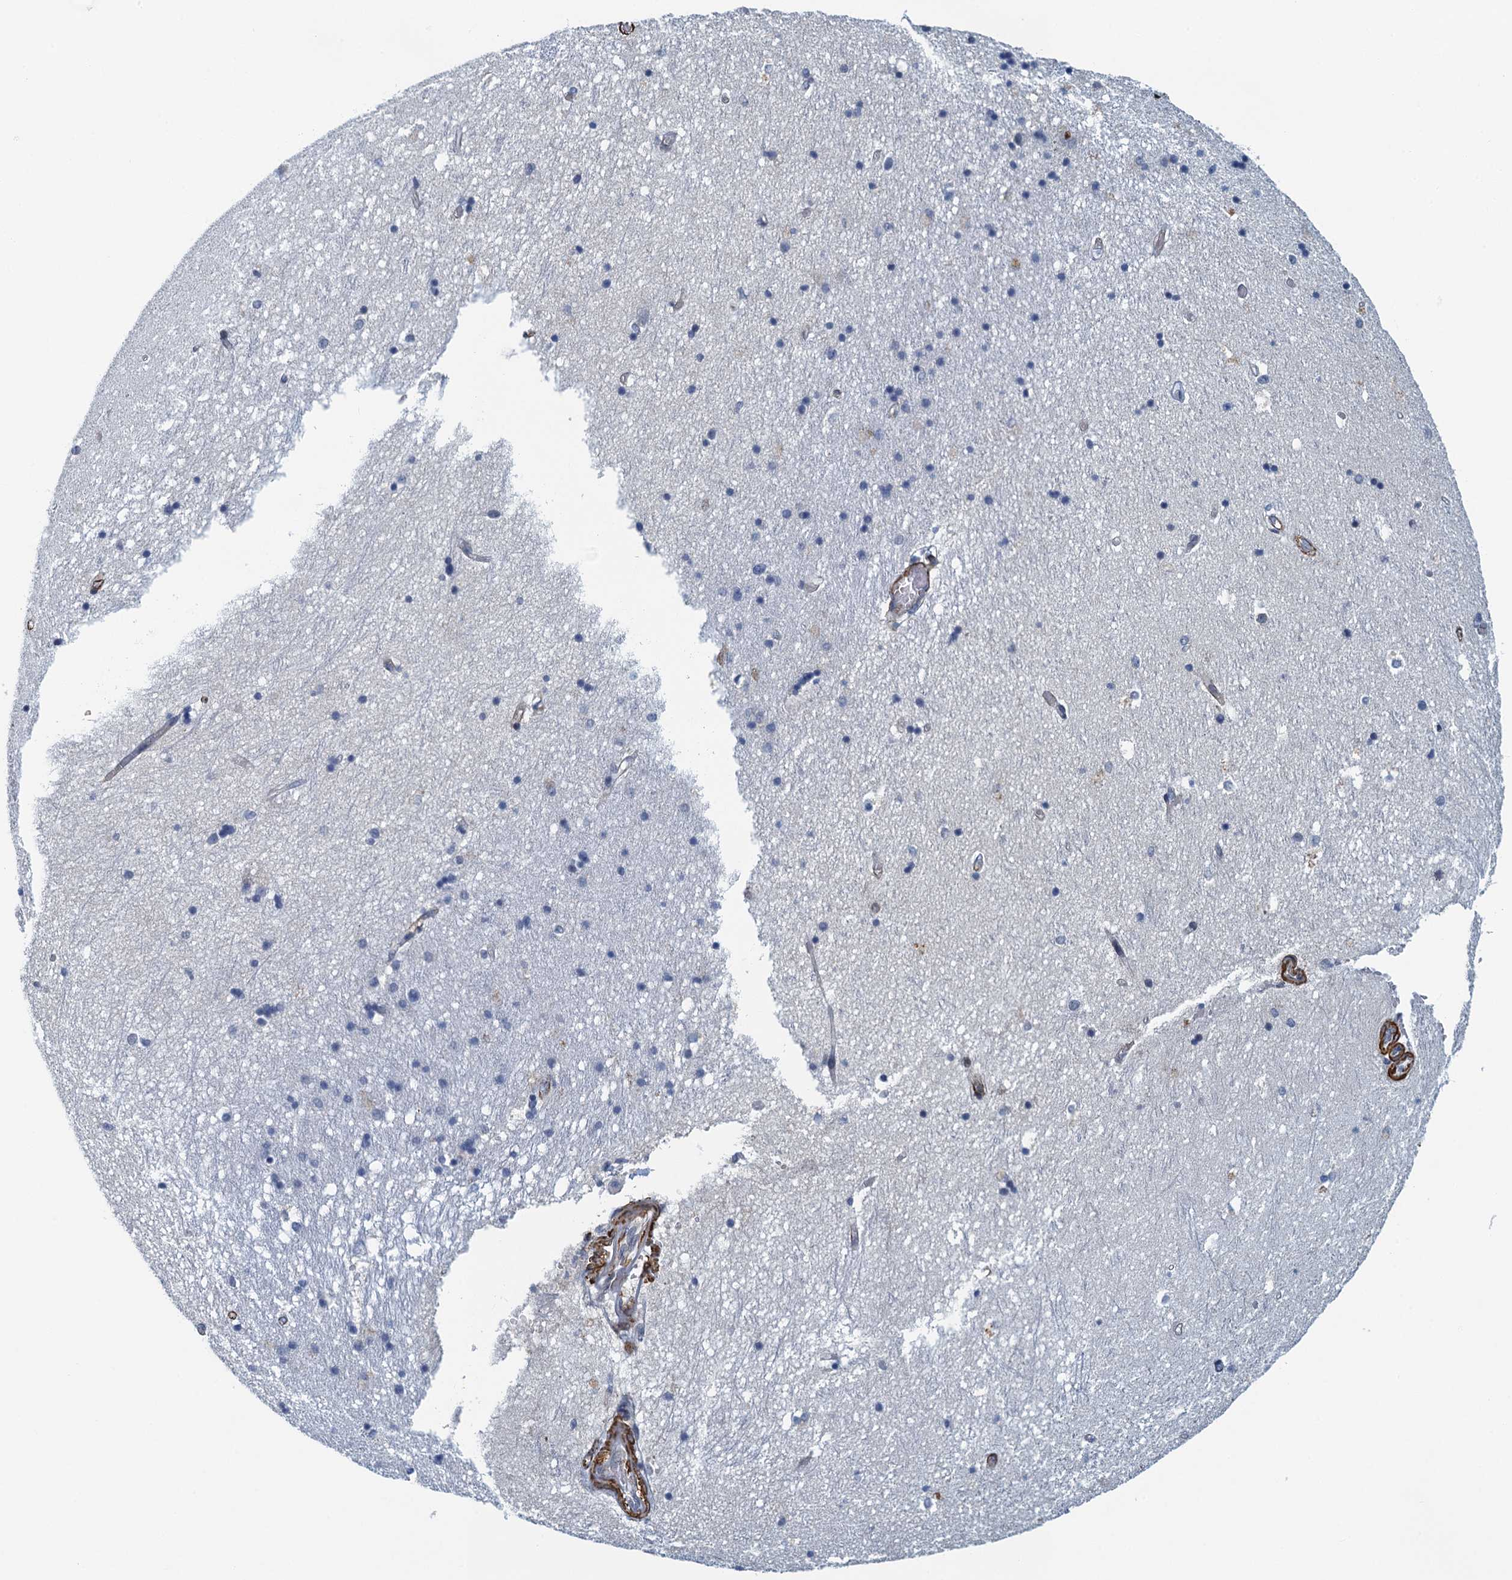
{"staining": {"intensity": "negative", "quantity": "none", "location": "none"}, "tissue": "hippocampus", "cell_type": "Glial cells", "image_type": "normal", "snomed": [{"axis": "morphology", "description": "Normal tissue, NOS"}, {"axis": "topography", "description": "Hippocampus"}], "caption": "Glial cells are negative for brown protein staining in unremarkable hippocampus. (Brightfield microscopy of DAB IHC at high magnification).", "gene": "ALG2", "patient": {"sex": "male", "age": 45}}